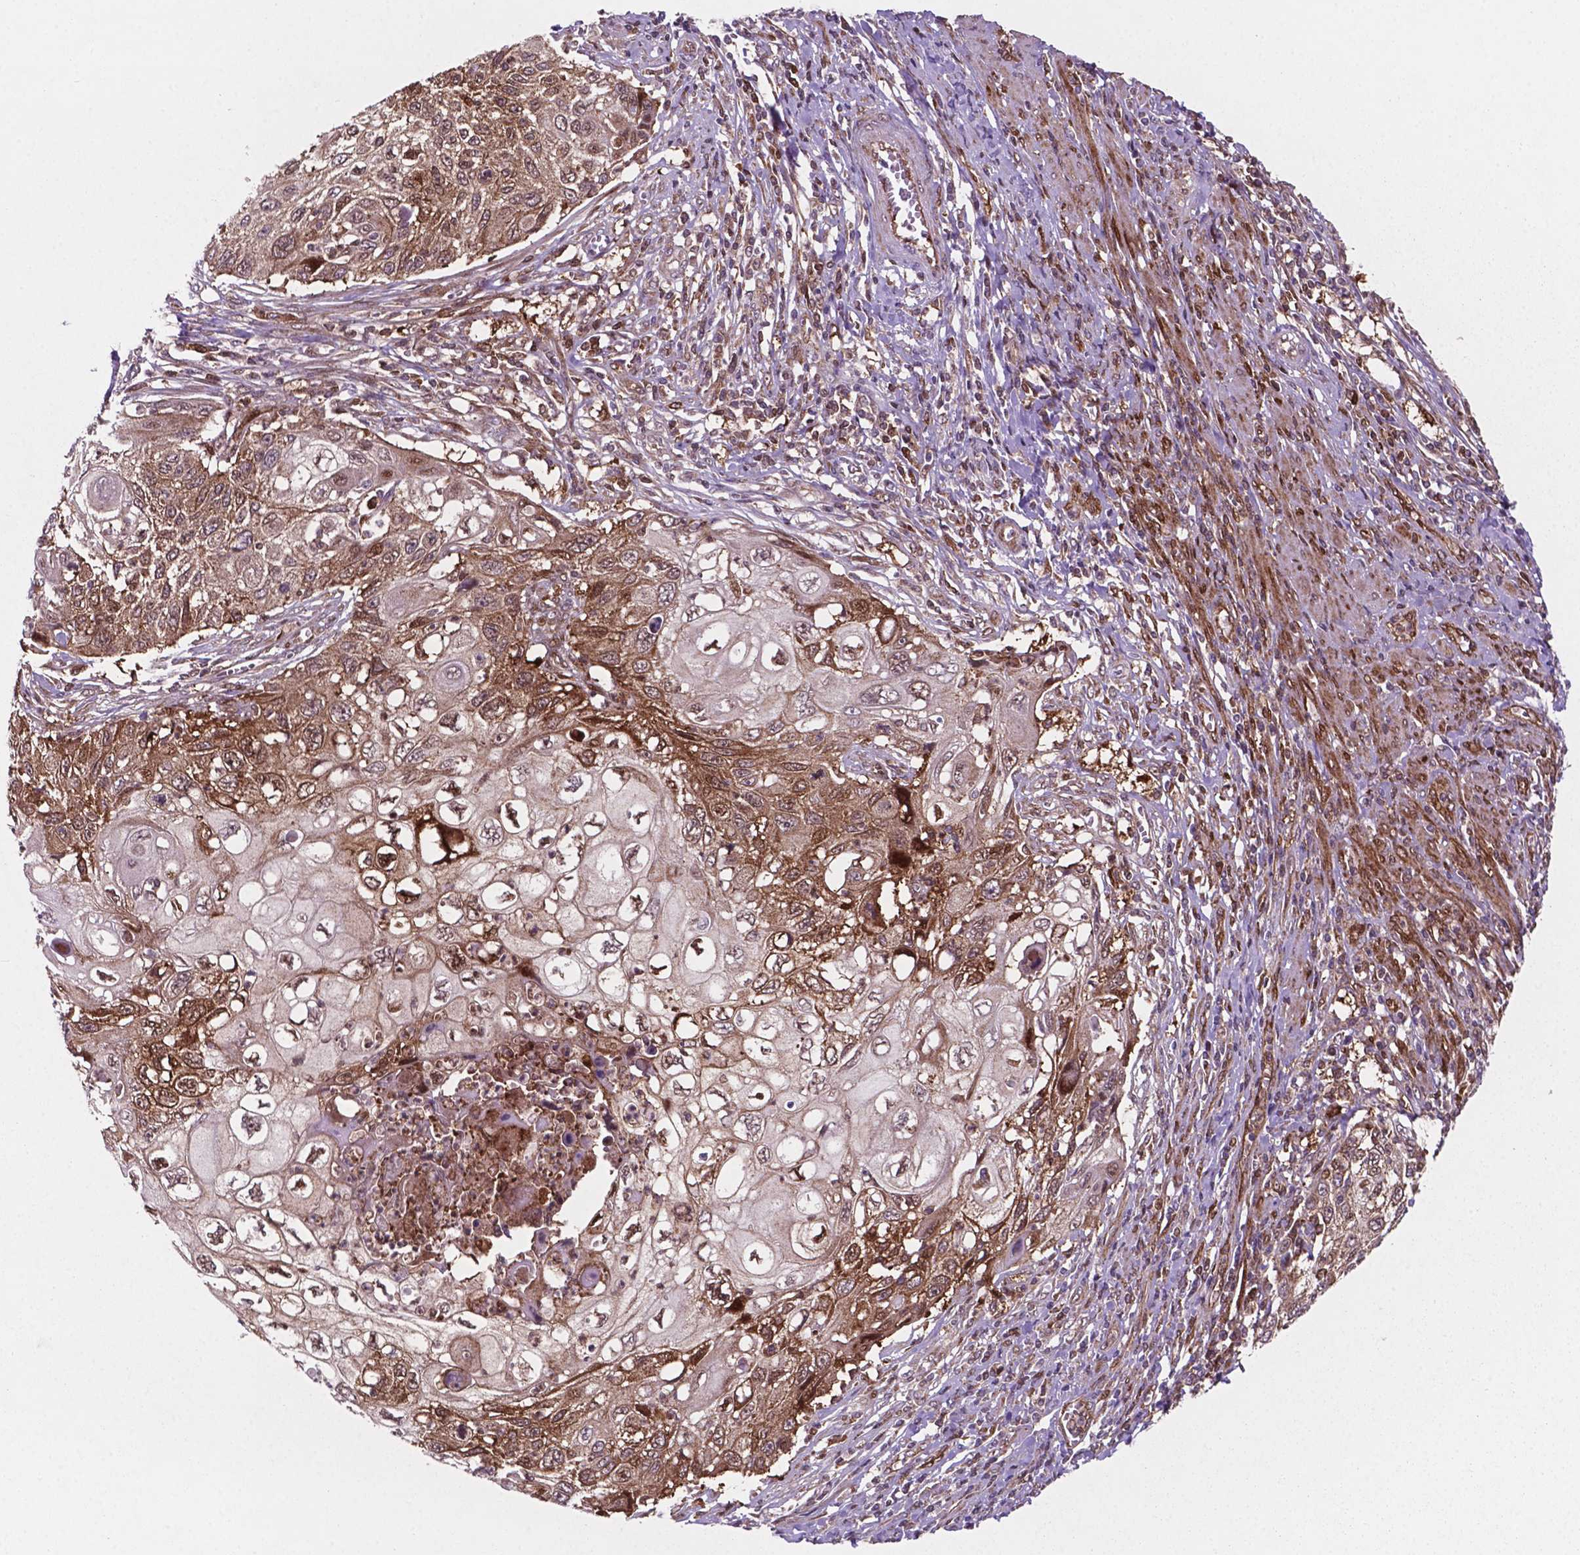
{"staining": {"intensity": "moderate", "quantity": "25%-75%", "location": "cytoplasmic/membranous,nuclear"}, "tissue": "cervical cancer", "cell_type": "Tumor cells", "image_type": "cancer", "snomed": [{"axis": "morphology", "description": "Squamous cell carcinoma, NOS"}, {"axis": "topography", "description": "Cervix"}], "caption": "Immunohistochemistry (DAB (3,3'-diaminobenzidine)) staining of human cervical squamous cell carcinoma shows moderate cytoplasmic/membranous and nuclear protein positivity in about 25%-75% of tumor cells.", "gene": "LDHA", "patient": {"sex": "female", "age": 70}}